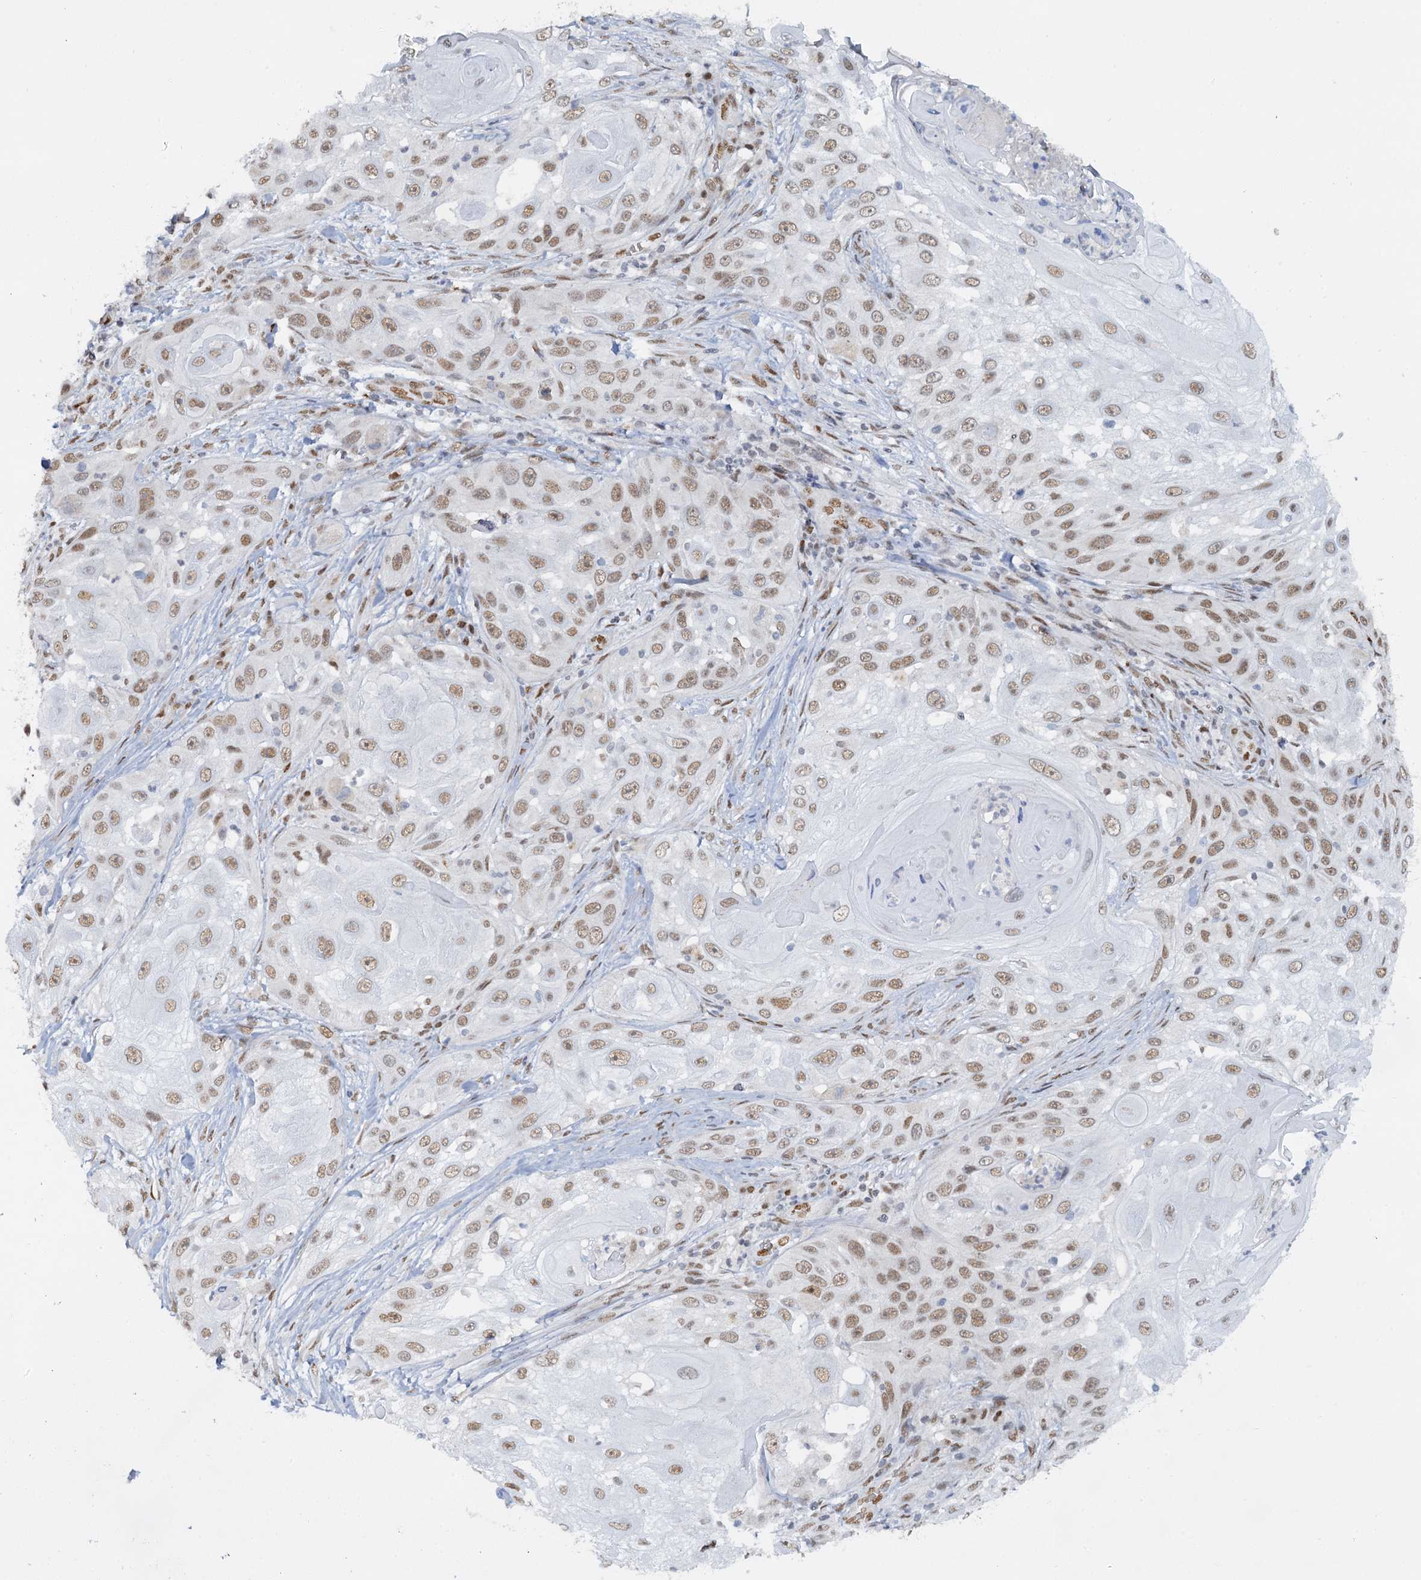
{"staining": {"intensity": "weak", "quantity": ">75%", "location": "nuclear"}, "tissue": "skin cancer", "cell_type": "Tumor cells", "image_type": "cancer", "snomed": [{"axis": "morphology", "description": "Squamous cell carcinoma, NOS"}, {"axis": "topography", "description": "Skin"}], "caption": "Weak nuclear positivity is identified in about >75% of tumor cells in skin cancer (squamous cell carcinoma).", "gene": "RPRD1A", "patient": {"sex": "female", "age": 44}}